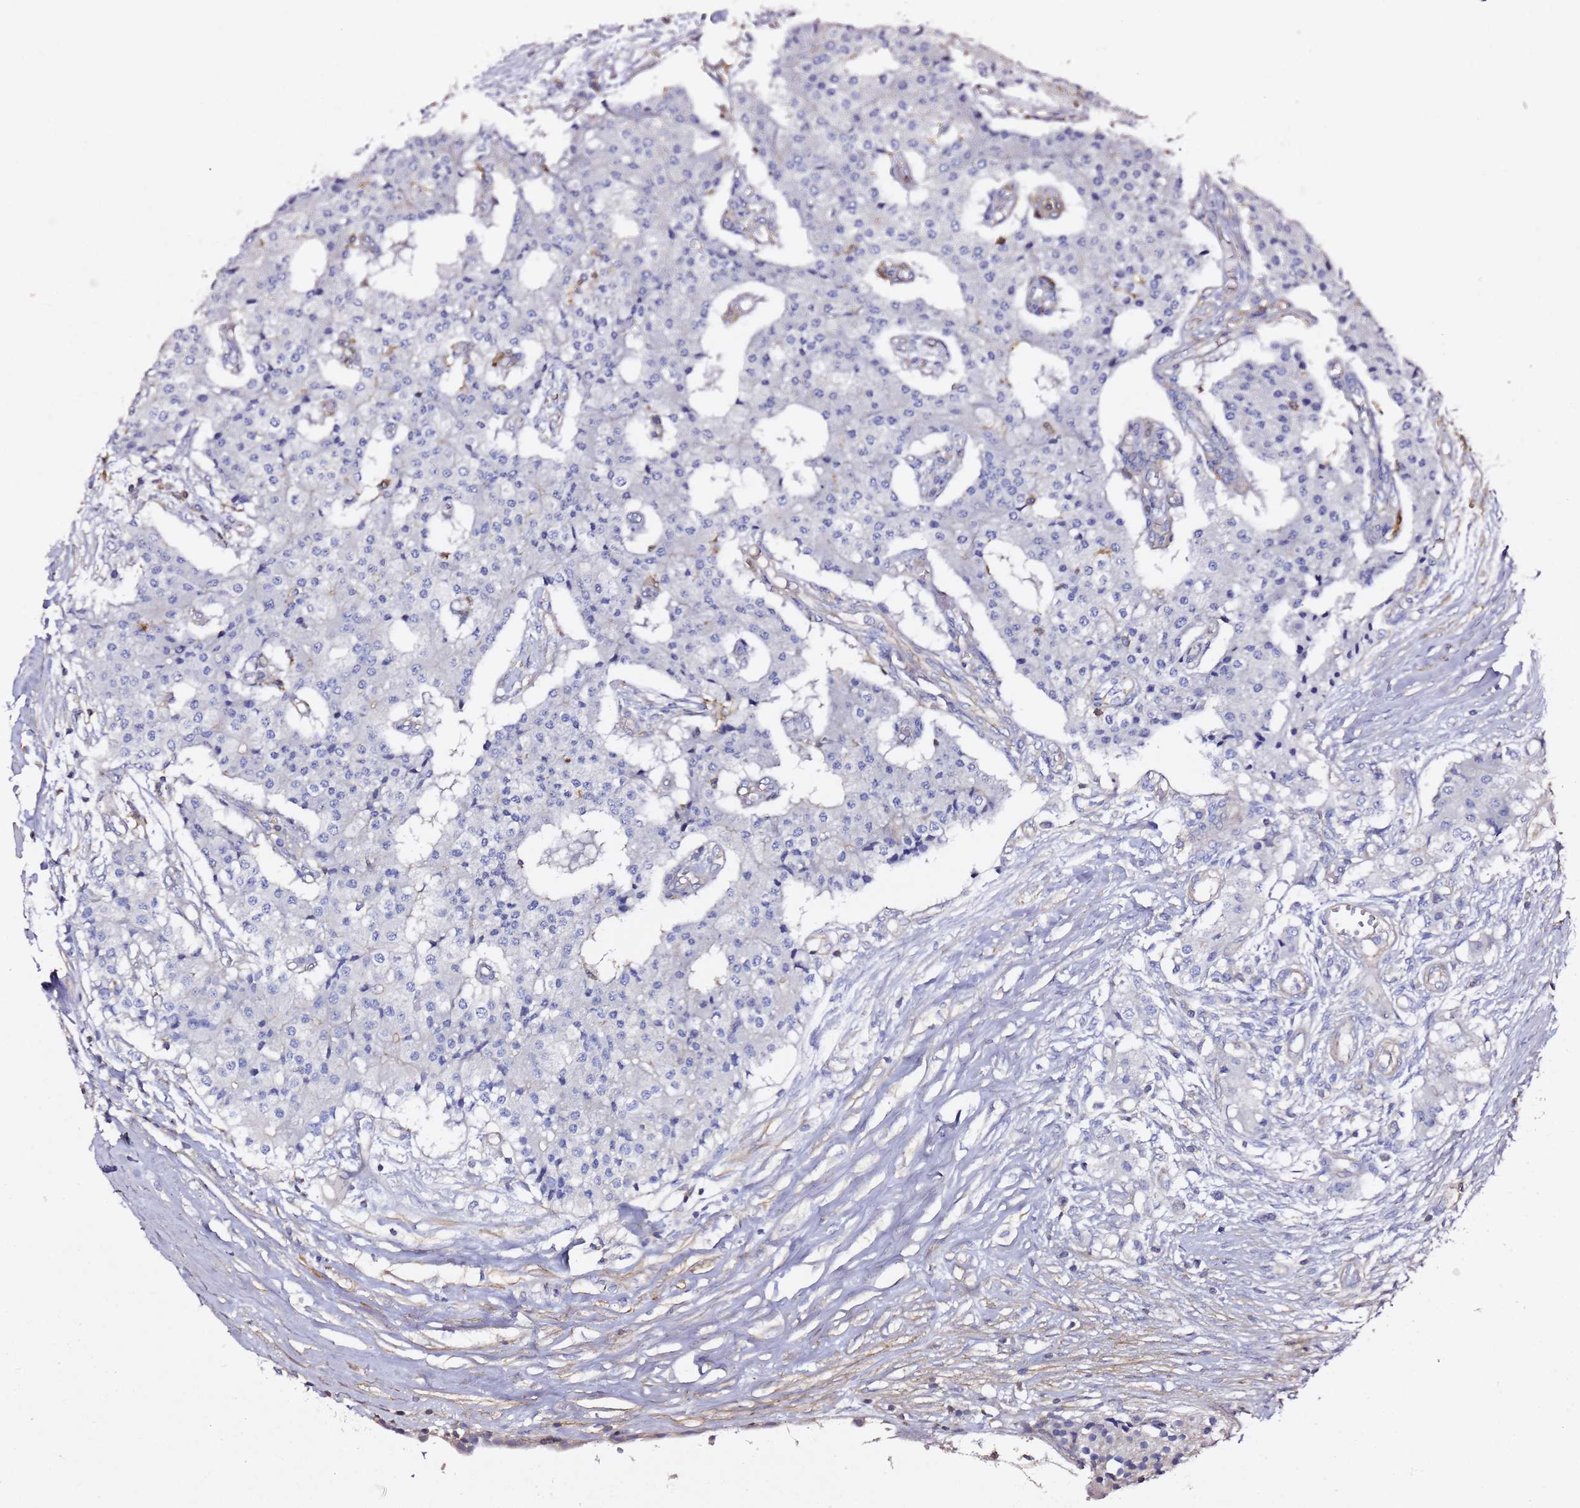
{"staining": {"intensity": "negative", "quantity": "none", "location": "none"}, "tissue": "carcinoid", "cell_type": "Tumor cells", "image_type": "cancer", "snomed": [{"axis": "morphology", "description": "Carcinoid, malignant, NOS"}, {"axis": "topography", "description": "Colon"}], "caption": "Tumor cells are negative for protein expression in human carcinoid.", "gene": "ZFP36L2", "patient": {"sex": "female", "age": 52}}